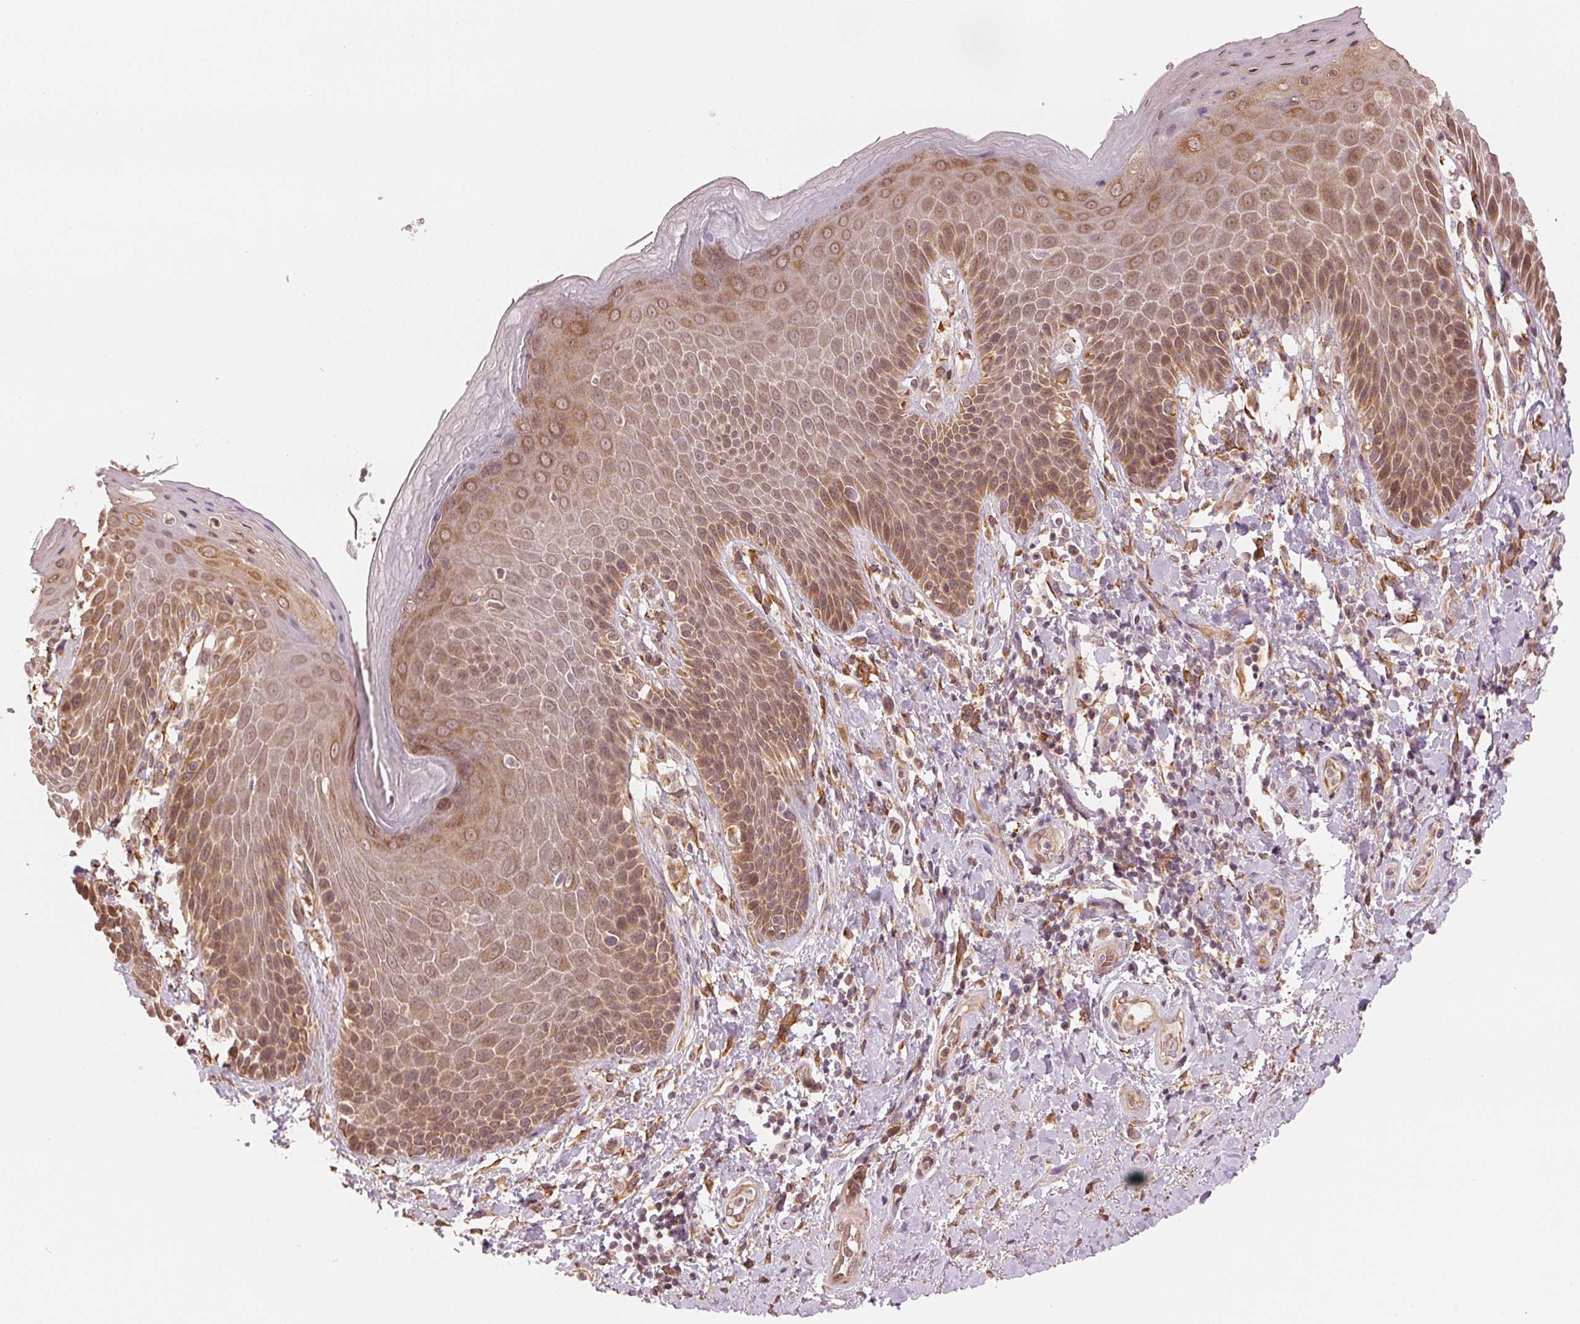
{"staining": {"intensity": "moderate", "quantity": ">75%", "location": "cytoplasmic/membranous"}, "tissue": "skin", "cell_type": "Epidermal cells", "image_type": "normal", "snomed": [{"axis": "morphology", "description": "Normal tissue, NOS"}, {"axis": "topography", "description": "Anal"}, {"axis": "topography", "description": "Peripheral nerve tissue"}], "caption": "Protein expression analysis of normal human skin reveals moderate cytoplasmic/membranous staining in about >75% of epidermal cells. (DAB IHC, brown staining for protein, blue staining for nuclei).", "gene": "SLC20A1", "patient": {"sex": "male", "age": 51}}